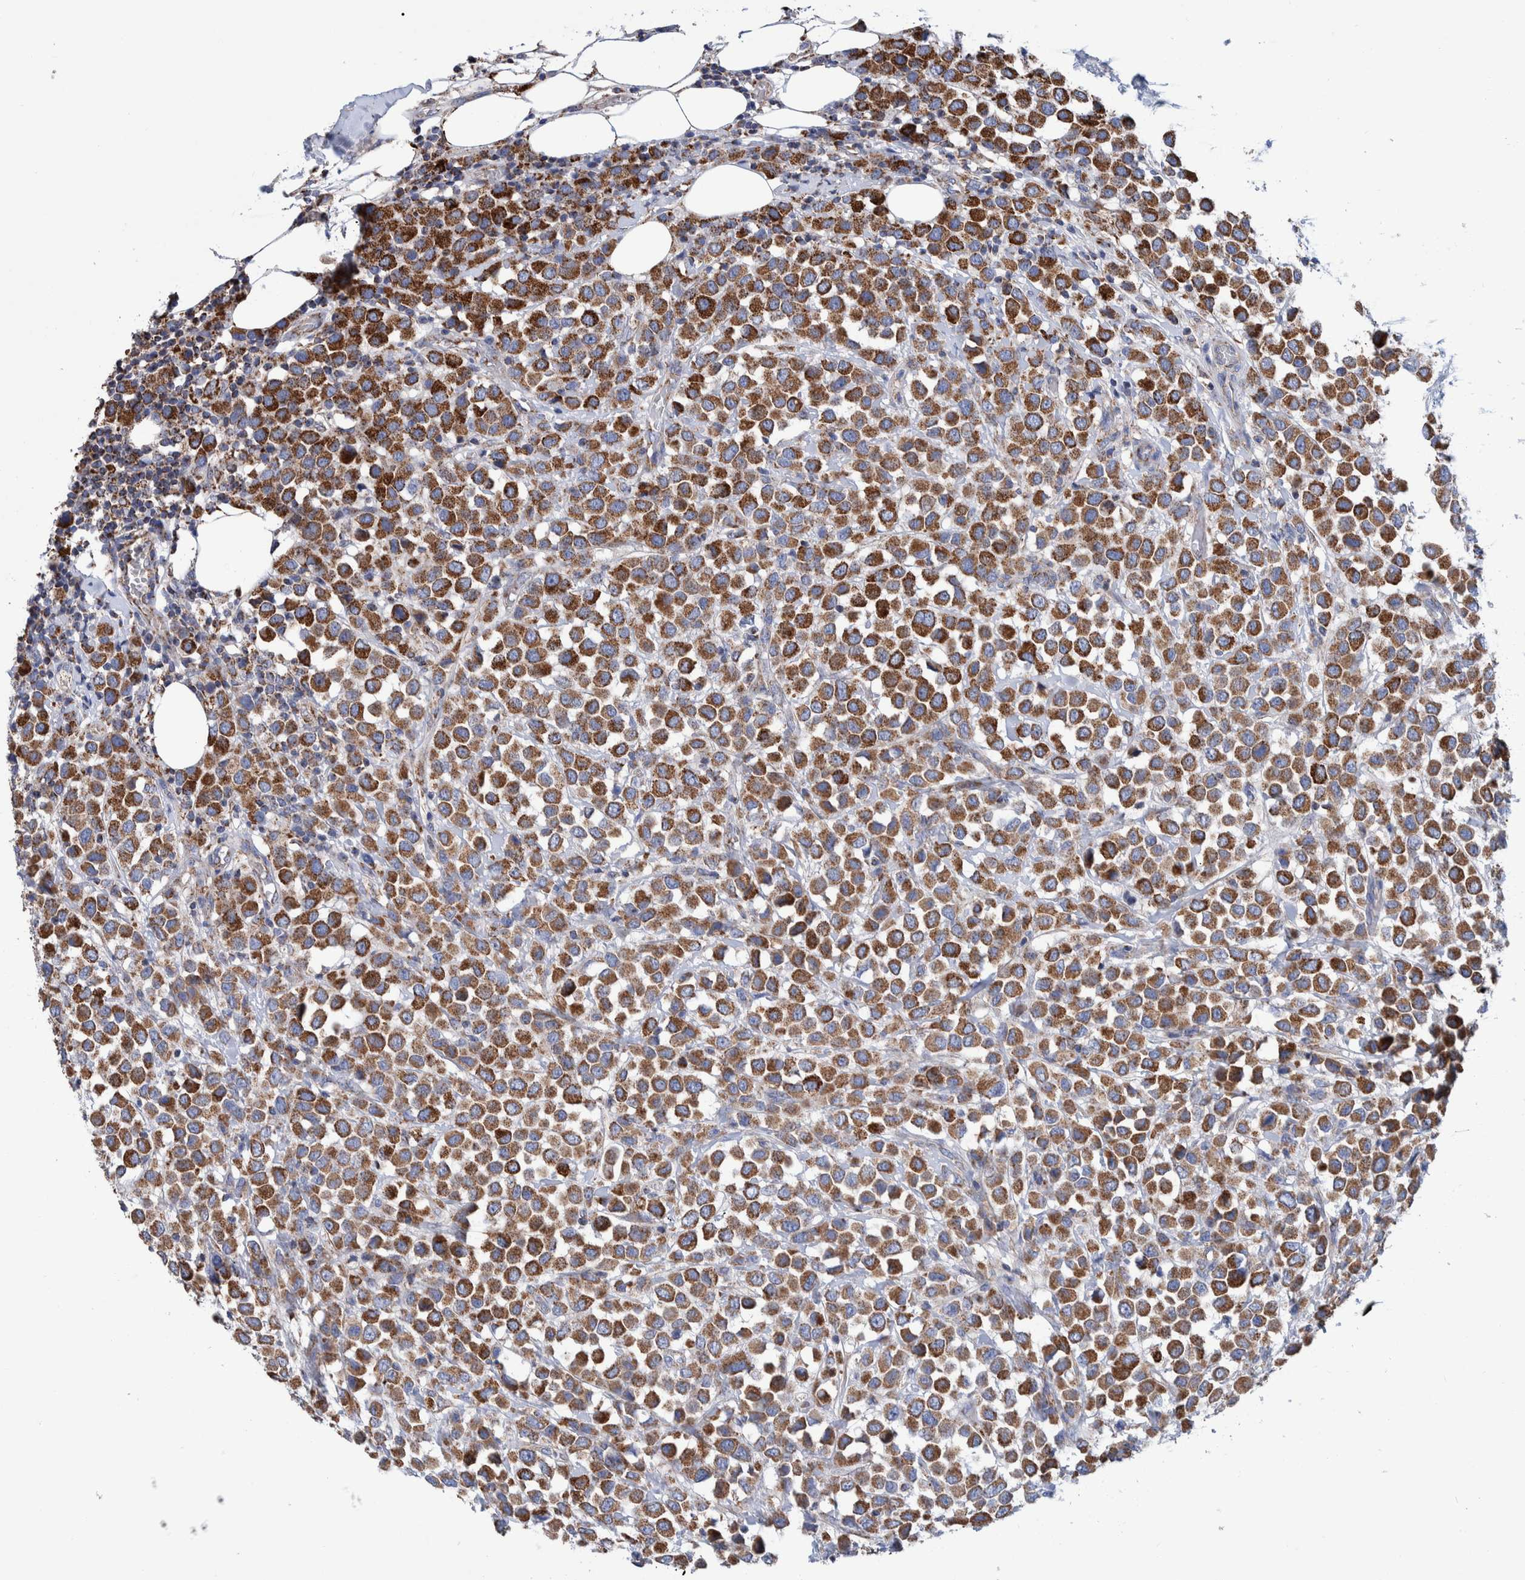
{"staining": {"intensity": "strong", "quantity": ">75%", "location": "cytoplasmic/membranous"}, "tissue": "breast cancer", "cell_type": "Tumor cells", "image_type": "cancer", "snomed": [{"axis": "morphology", "description": "Duct carcinoma"}, {"axis": "topography", "description": "Breast"}], "caption": "High-power microscopy captured an immunohistochemistry histopathology image of infiltrating ductal carcinoma (breast), revealing strong cytoplasmic/membranous staining in approximately >75% of tumor cells. The protein is stained brown, and the nuclei are stained in blue (DAB (3,3'-diaminobenzidine) IHC with brightfield microscopy, high magnification).", "gene": "DECR1", "patient": {"sex": "female", "age": 61}}